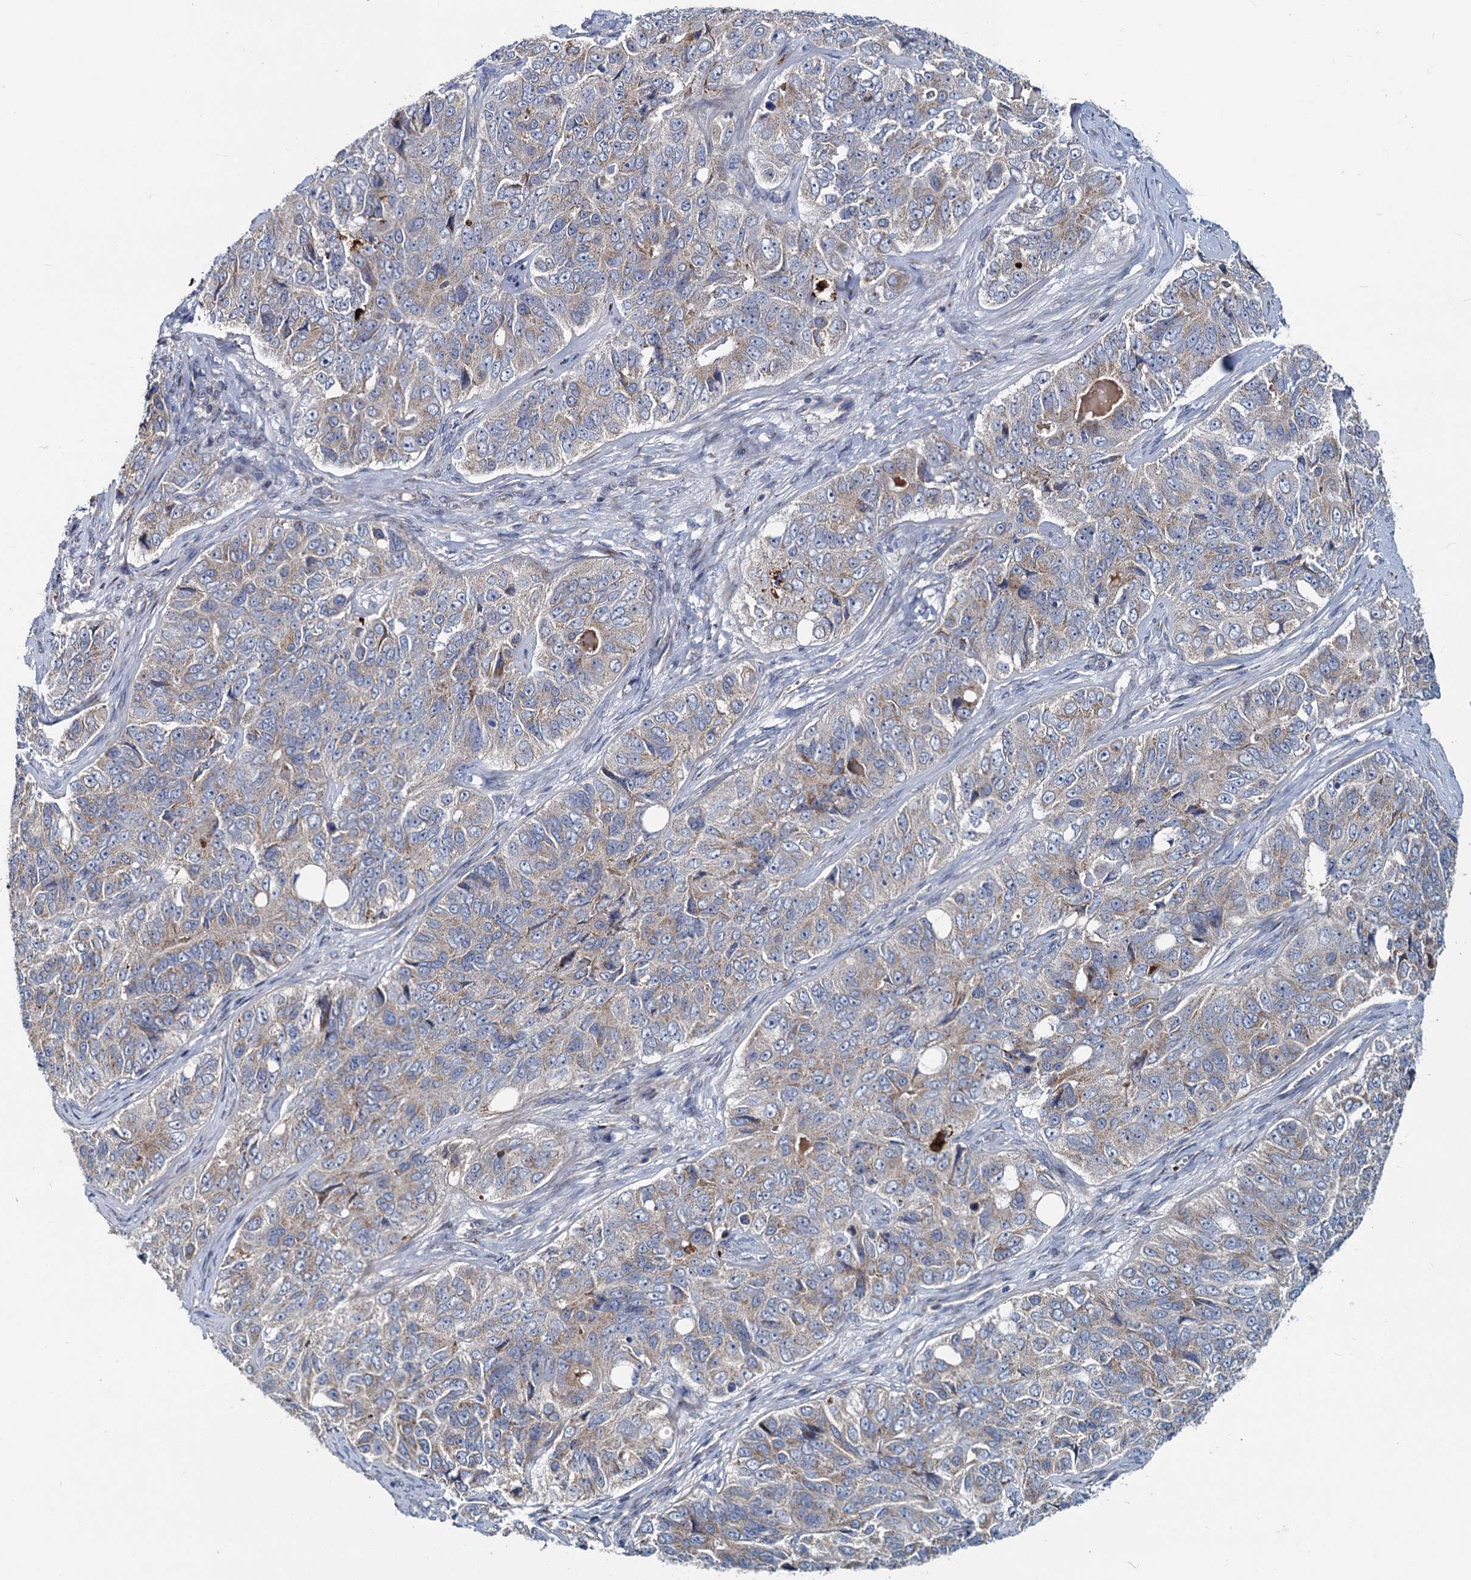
{"staining": {"intensity": "weak", "quantity": "25%-75%", "location": "cytoplasmic/membranous"}, "tissue": "ovarian cancer", "cell_type": "Tumor cells", "image_type": "cancer", "snomed": [{"axis": "morphology", "description": "Carcinoma, endometroid"}, {"axis": "topography", "description": "Ovary"}], "caption": "Protein staining shows weak cytoplasmic/membranous staining in about 25%-75% of tumor cells in endometroid carcinoma (ovarian). The staining was performed using DAB to visualize the protein expression in brown, while the nuclei were stained in blue with hematoxylin (Magnification: 20x).", "gene": "DCUN1D2", "patient": {"sex": "female", "age": 51}}